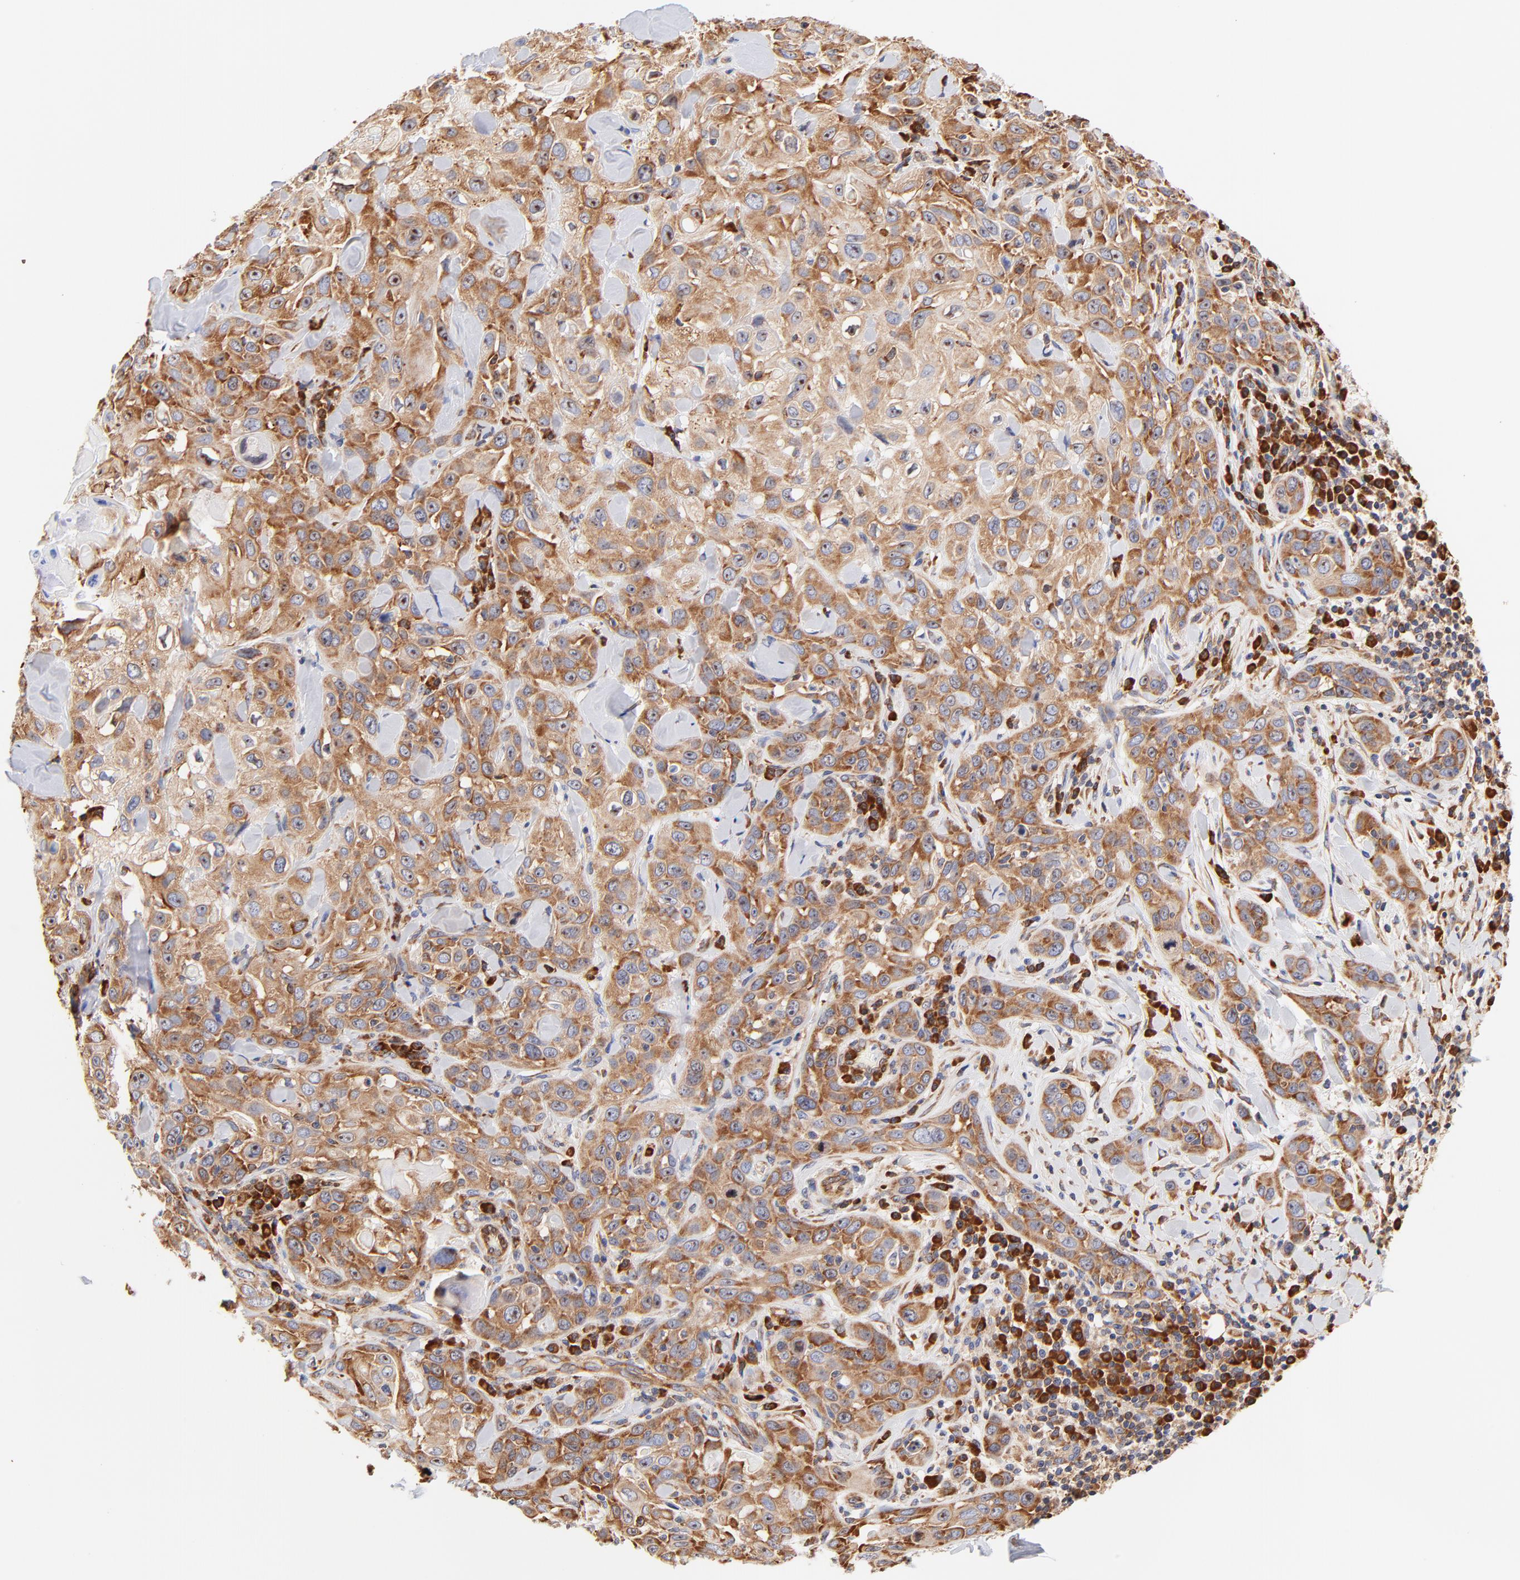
{"staining": {"intensity": "moderate", "quantity": ">75%", "location": "cytoplasmic/membranous"}, "tissue": "skin cancer", "cell_type": "Tumor cells", "image_type": "cancer", "snomed": [{"axis": "morphology", "description": "Squamous cell carcinoma, NOS"}, {"axis": "topography", "description": "Skin"}], "caption": "IHC micrograph of human skin cancer (squamous cell carcinoma) stained for a protein (brown), which reveals medium levels of moderate cytoplasmic/membranous expression in about >75% of tumor cells.", "gene": "RPL27", "patient": {"sex": "male", "age": 84}}